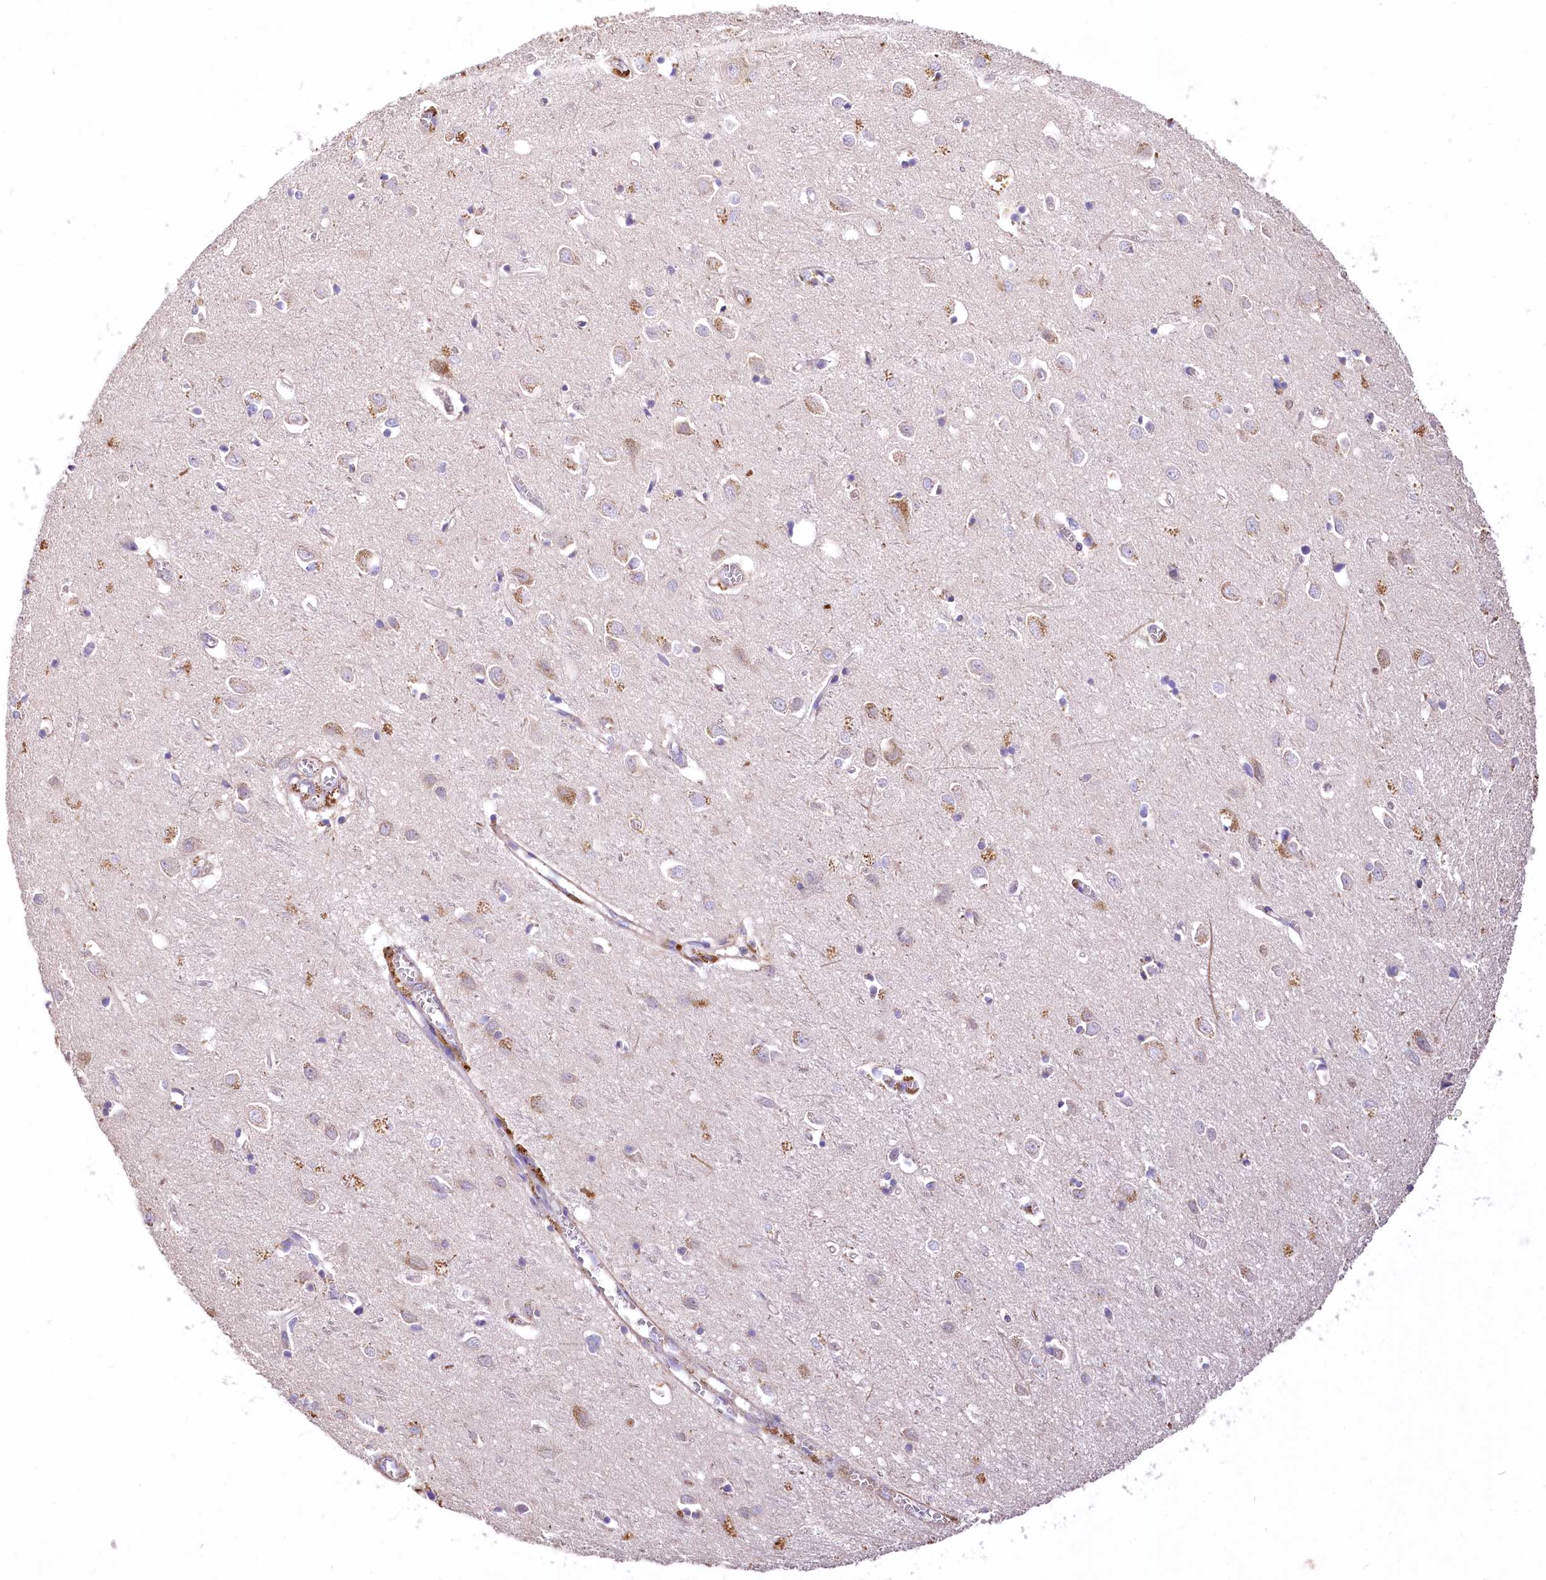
{"staining": {"intensity": "negative", "quantity": "none", "location": "none"}, "tissue": "cerebral cortex", "cell_type": "Endothelial cells", "image_type": "normal", "snomed": [{"axis": "morphology", "description": "Normal tissue, NOS"}, {"axis": "topography", "description": "Cerebral cortex"}], "caption": "Cerebral cortex was stained to show a protein in brown. There is no significant positivity in endothelial cells. The staining is performed using DAB (3,3'-diaminobenzidine) brown chromogen with nuclei counter-stained in using hematoxylin.", "gene": "PCYOX1L", "patient": {"sex": "female", "age": 64}}